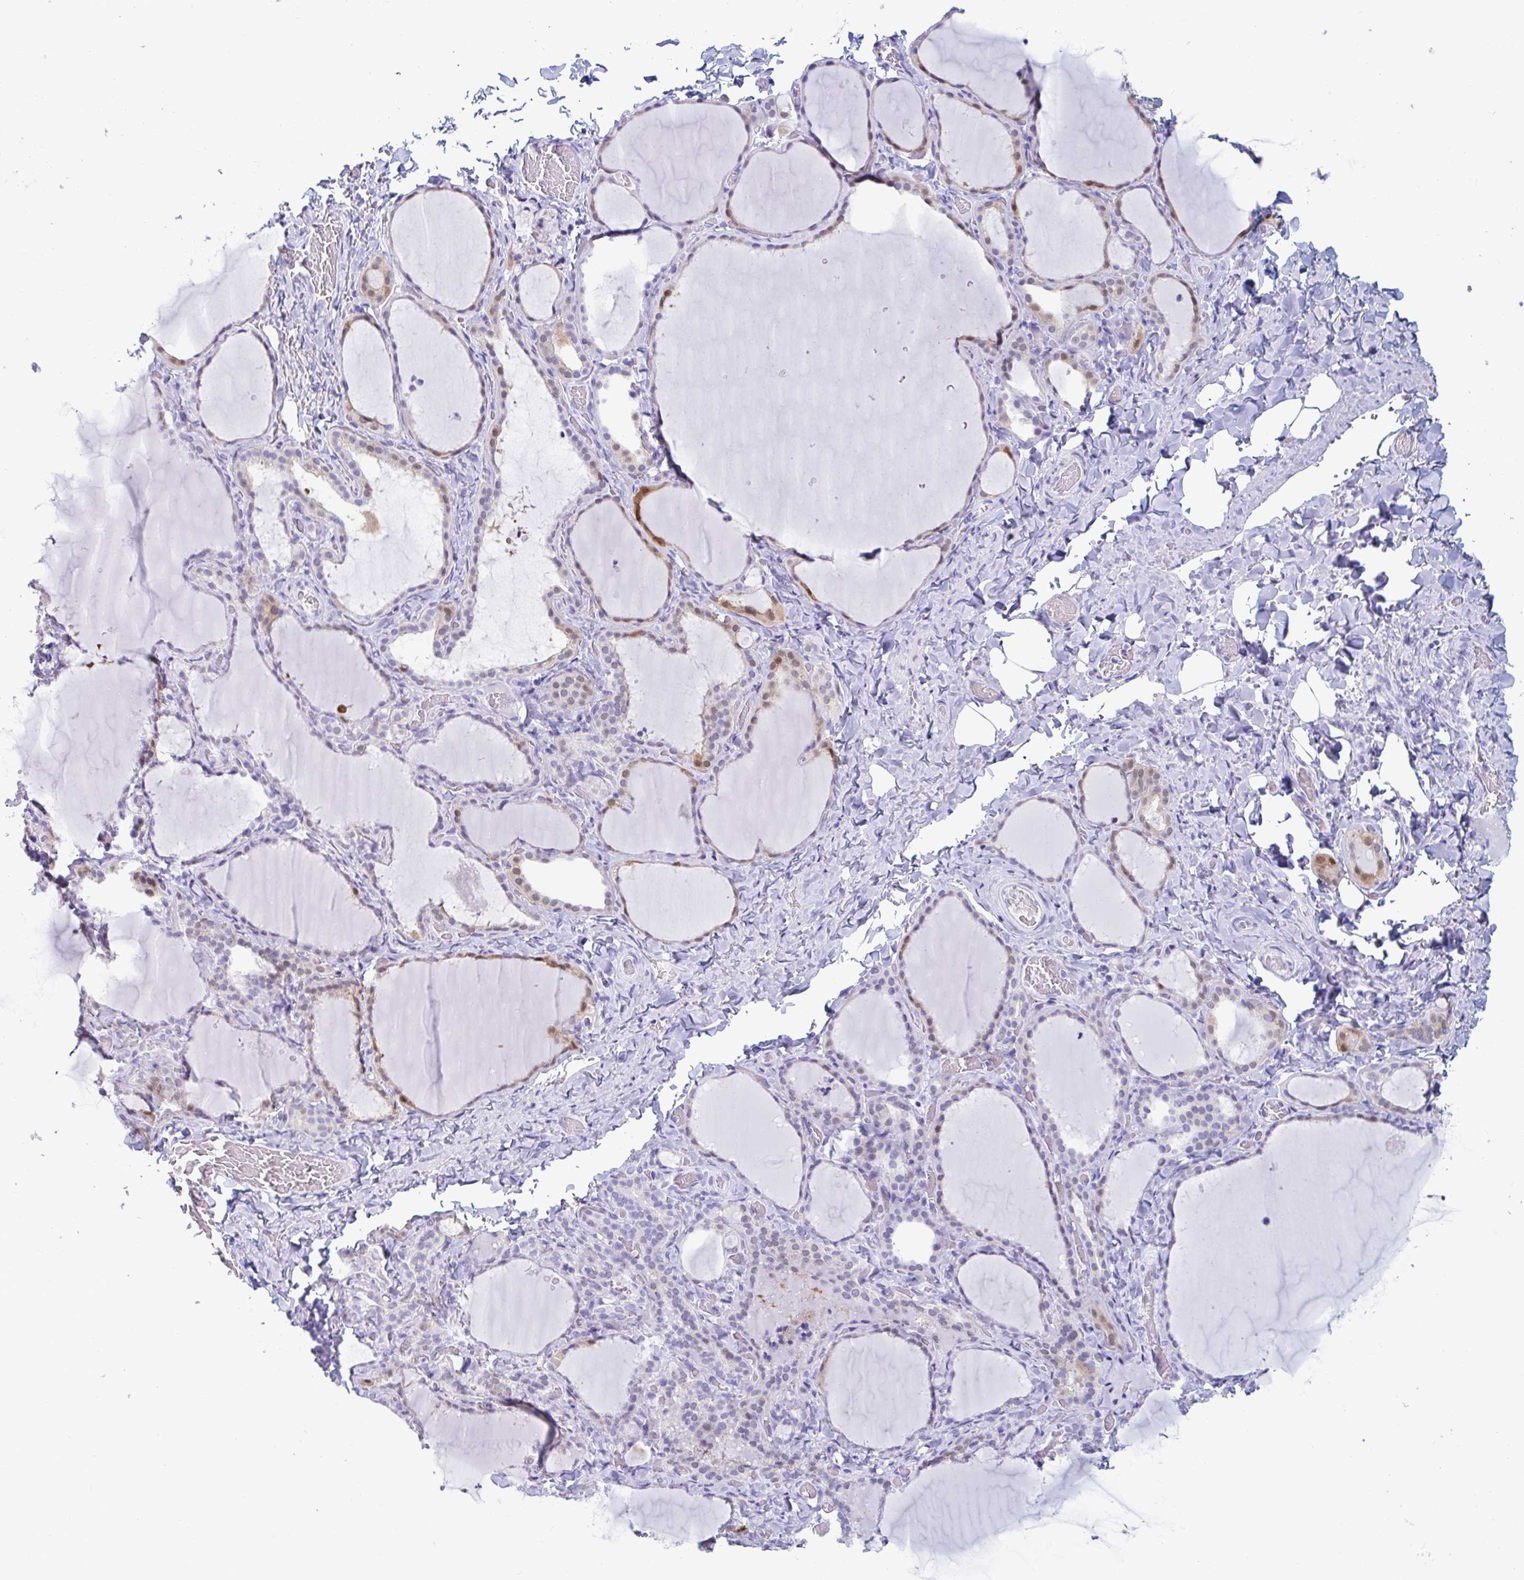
{"staining": {"intensity": "moderate", "quantity": "<25%", "location": "cytoplasmic/membranous,nuclear"}, "tissue": "thyroid gland", "cell_type": "Glandular cells", "image_type": "normal", "snomed": [{"axis": "morphology", "description": "Normal tissue, NOS"}, {"axis": "topography", "description": "Thyroid gland"}], "caption": "Human thyroid gland stained with a brown dye shows moderate cytoplasmic/membranous,nuclear positive expression in approximately <25% of glandular cells.", "gene": "GKN2", "patient": {"sex": "female", "age": 22}}